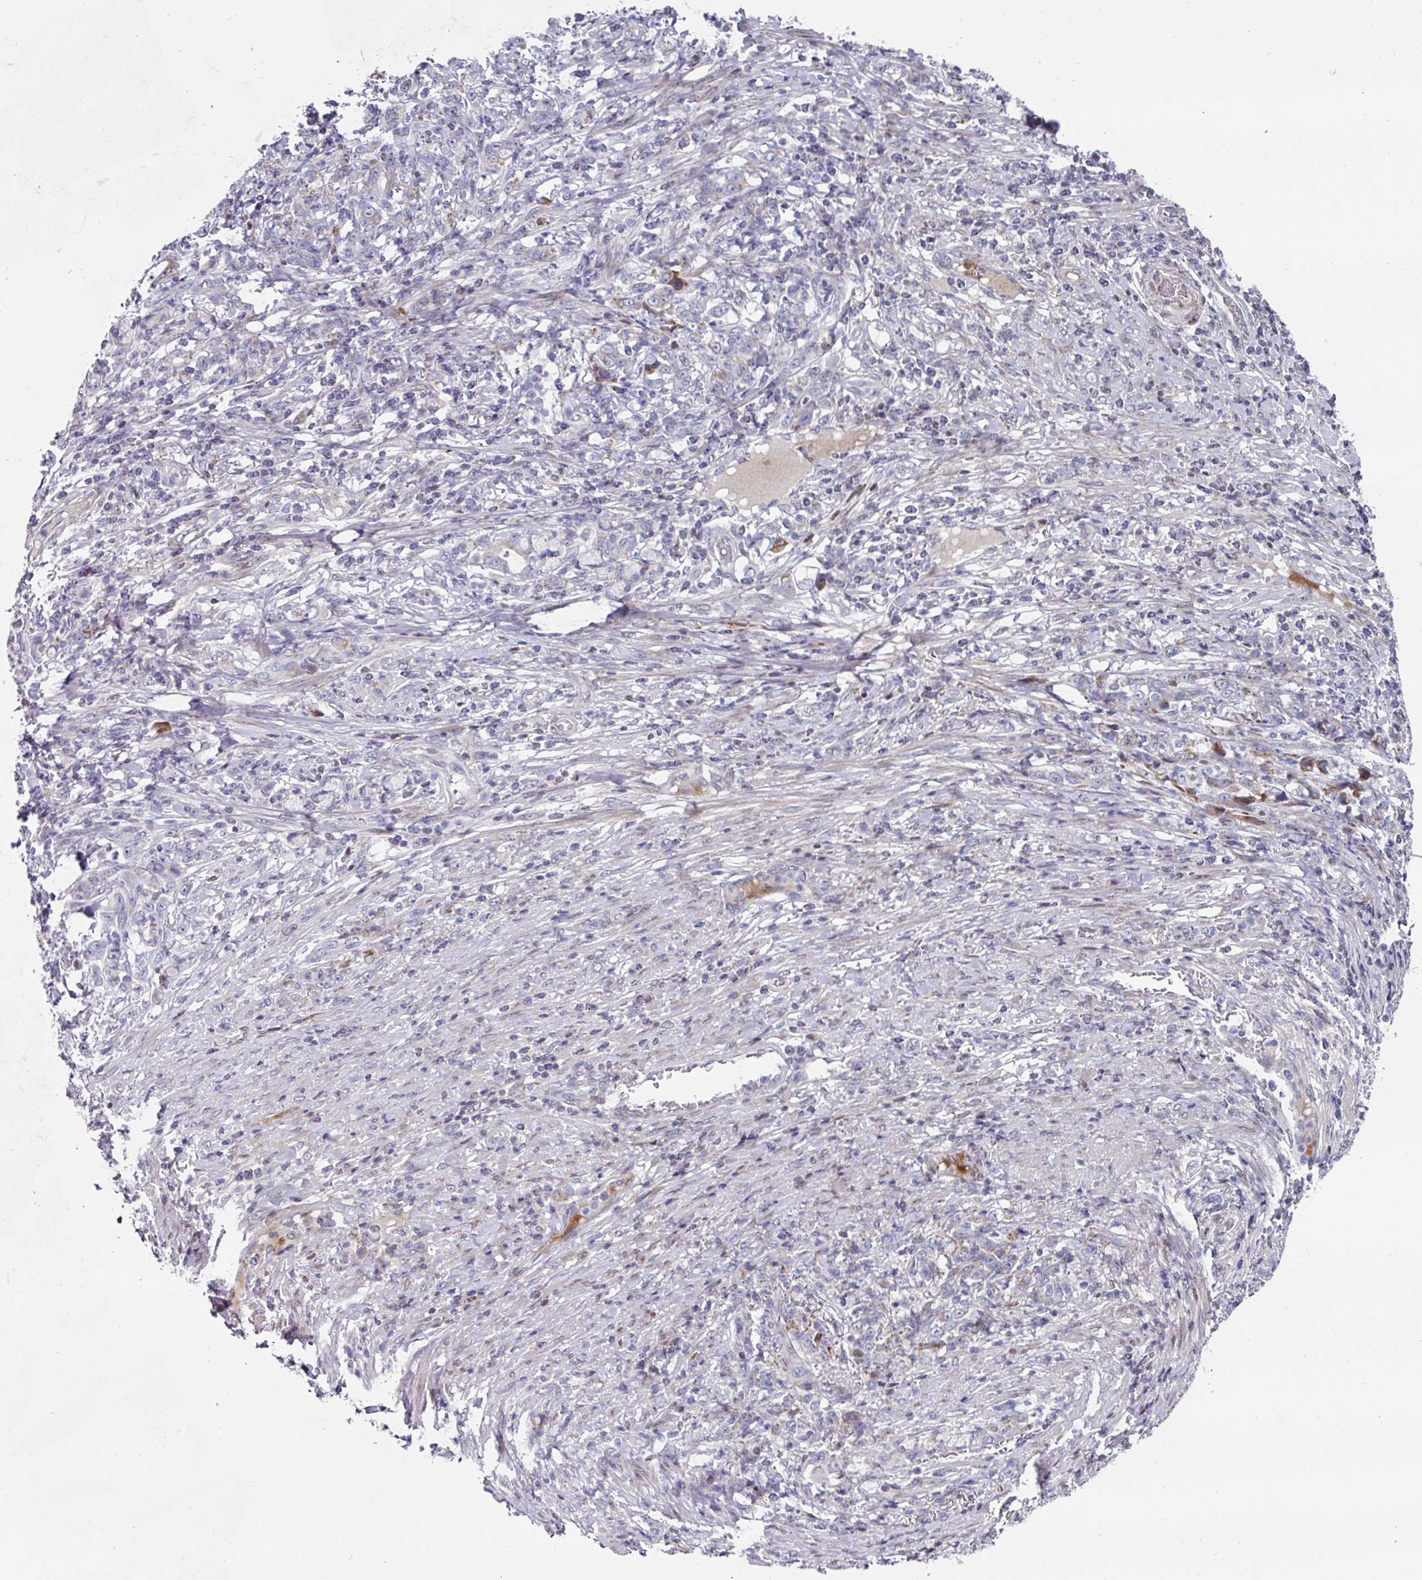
{"staining": {"intensity": "negative", "quantity": "none", "location": "none"}, "tissue": "stomach cancer", "cell_type": "Tumor cells", "image_type": "cancer", "snomed": [{"axis": "morphology", "description": "Adenocarcinoma, NOS"}, {"axis": "topography", "description": "Stomach"}], "caption": "High magnification brightfield microscopy of adenocarcinoma (stomach) stained with DAB (brown) and counterstained with hematoxylin (blue): tumor cells show no significant expression.", "gene": "CBX7", "patient": {"sex": "female", "age": 79}}